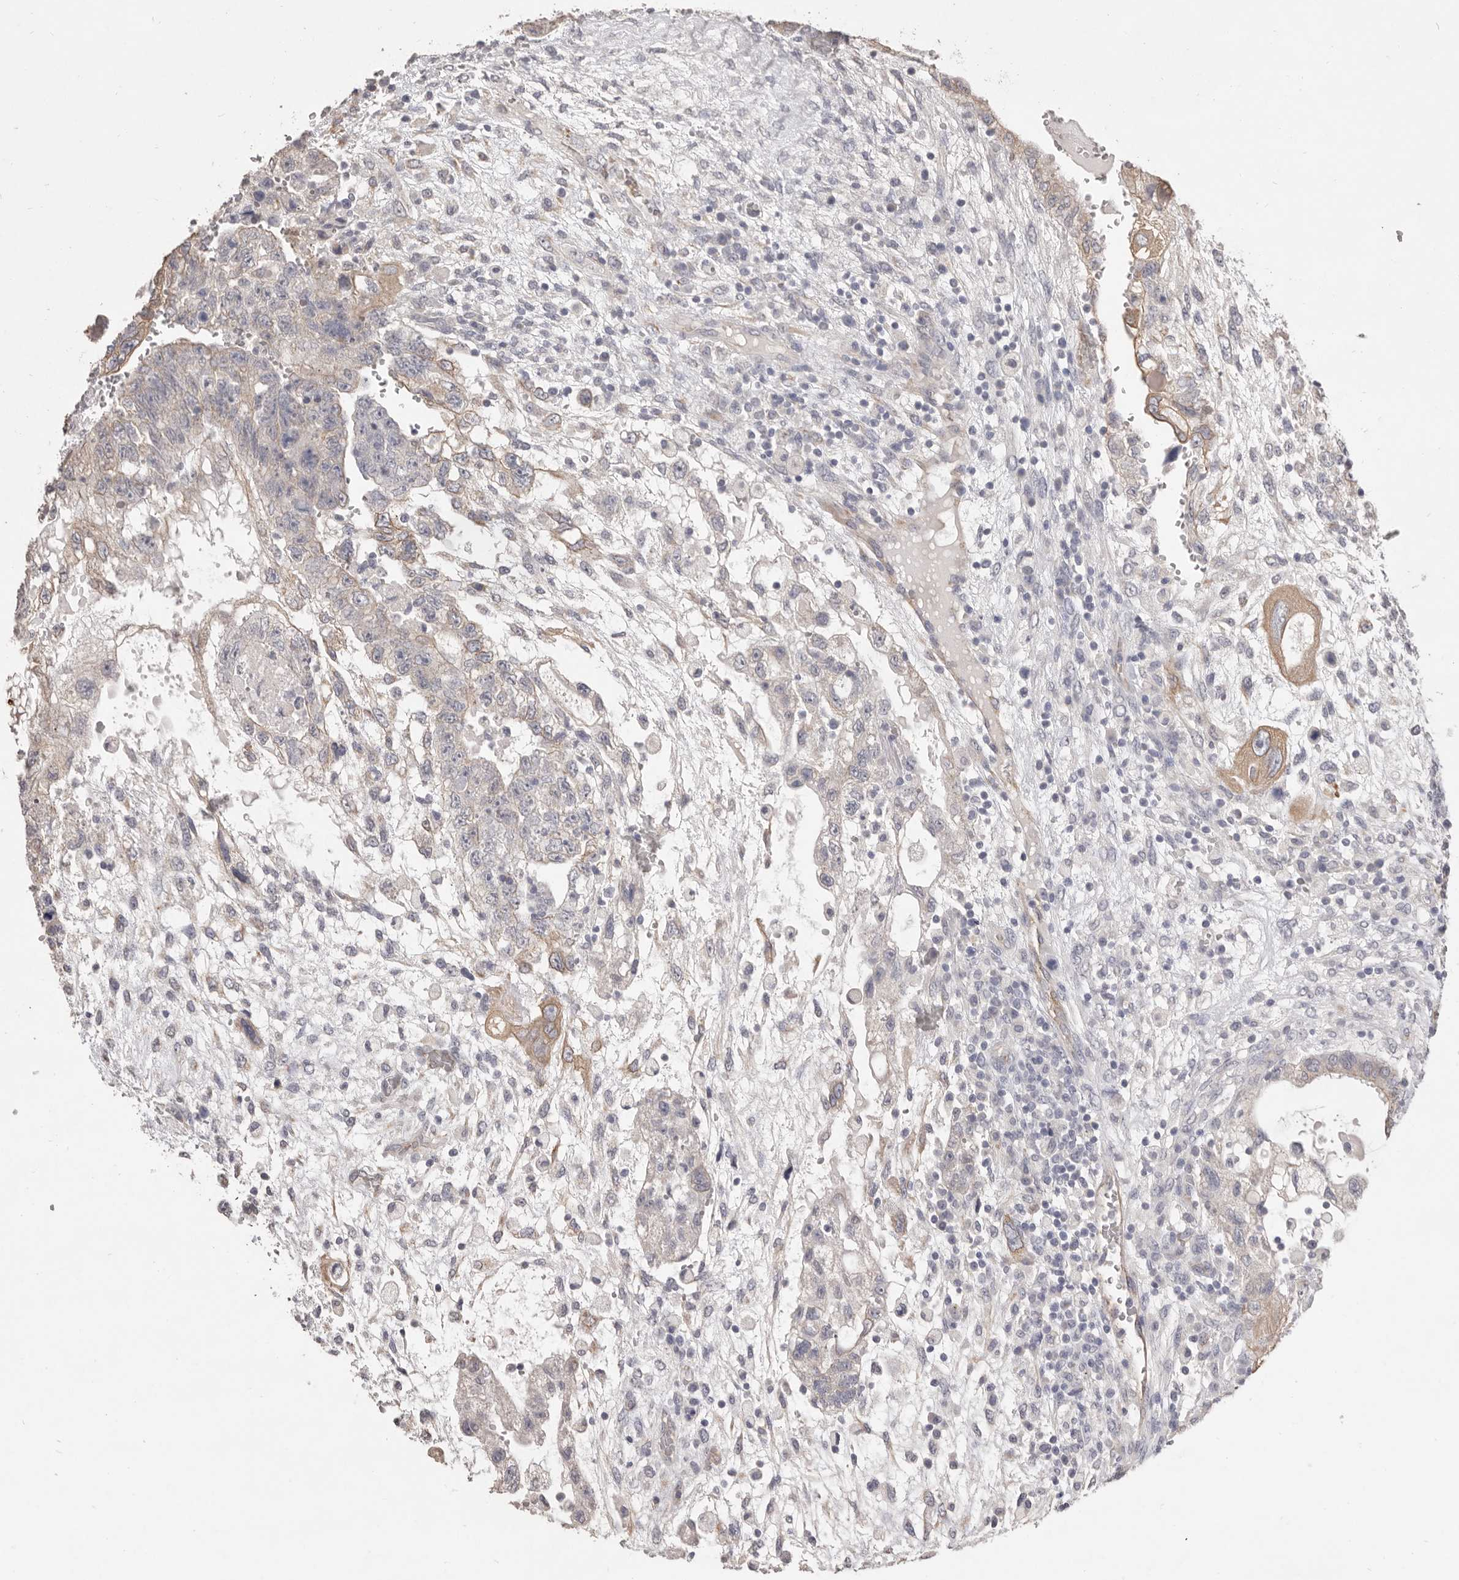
{"staining": {"intensity": "weak", "quantity": "<25%", "location": "cytoplasmic/membranous"}, "tissue": "testis cancer", "cell_type": "Tumor cells", "image_type": "cancer", "snomed": [{"axis": "morphology", "description": "Carcinoma, Embryonal, NOS"}, {"axis": "topography", "description": "Testis"}], "caption": "IHC of human testis cancer (embryonal carcinoma) displays no staining in tumor cells. The staining was performed using DAB to visualize the protein expression in brown, while the nuclei were stained in blue with hematoxylin (Magnification: 20x).", "gene": "ZYG11B", "patient": {"sex": "male", "age": 36}}